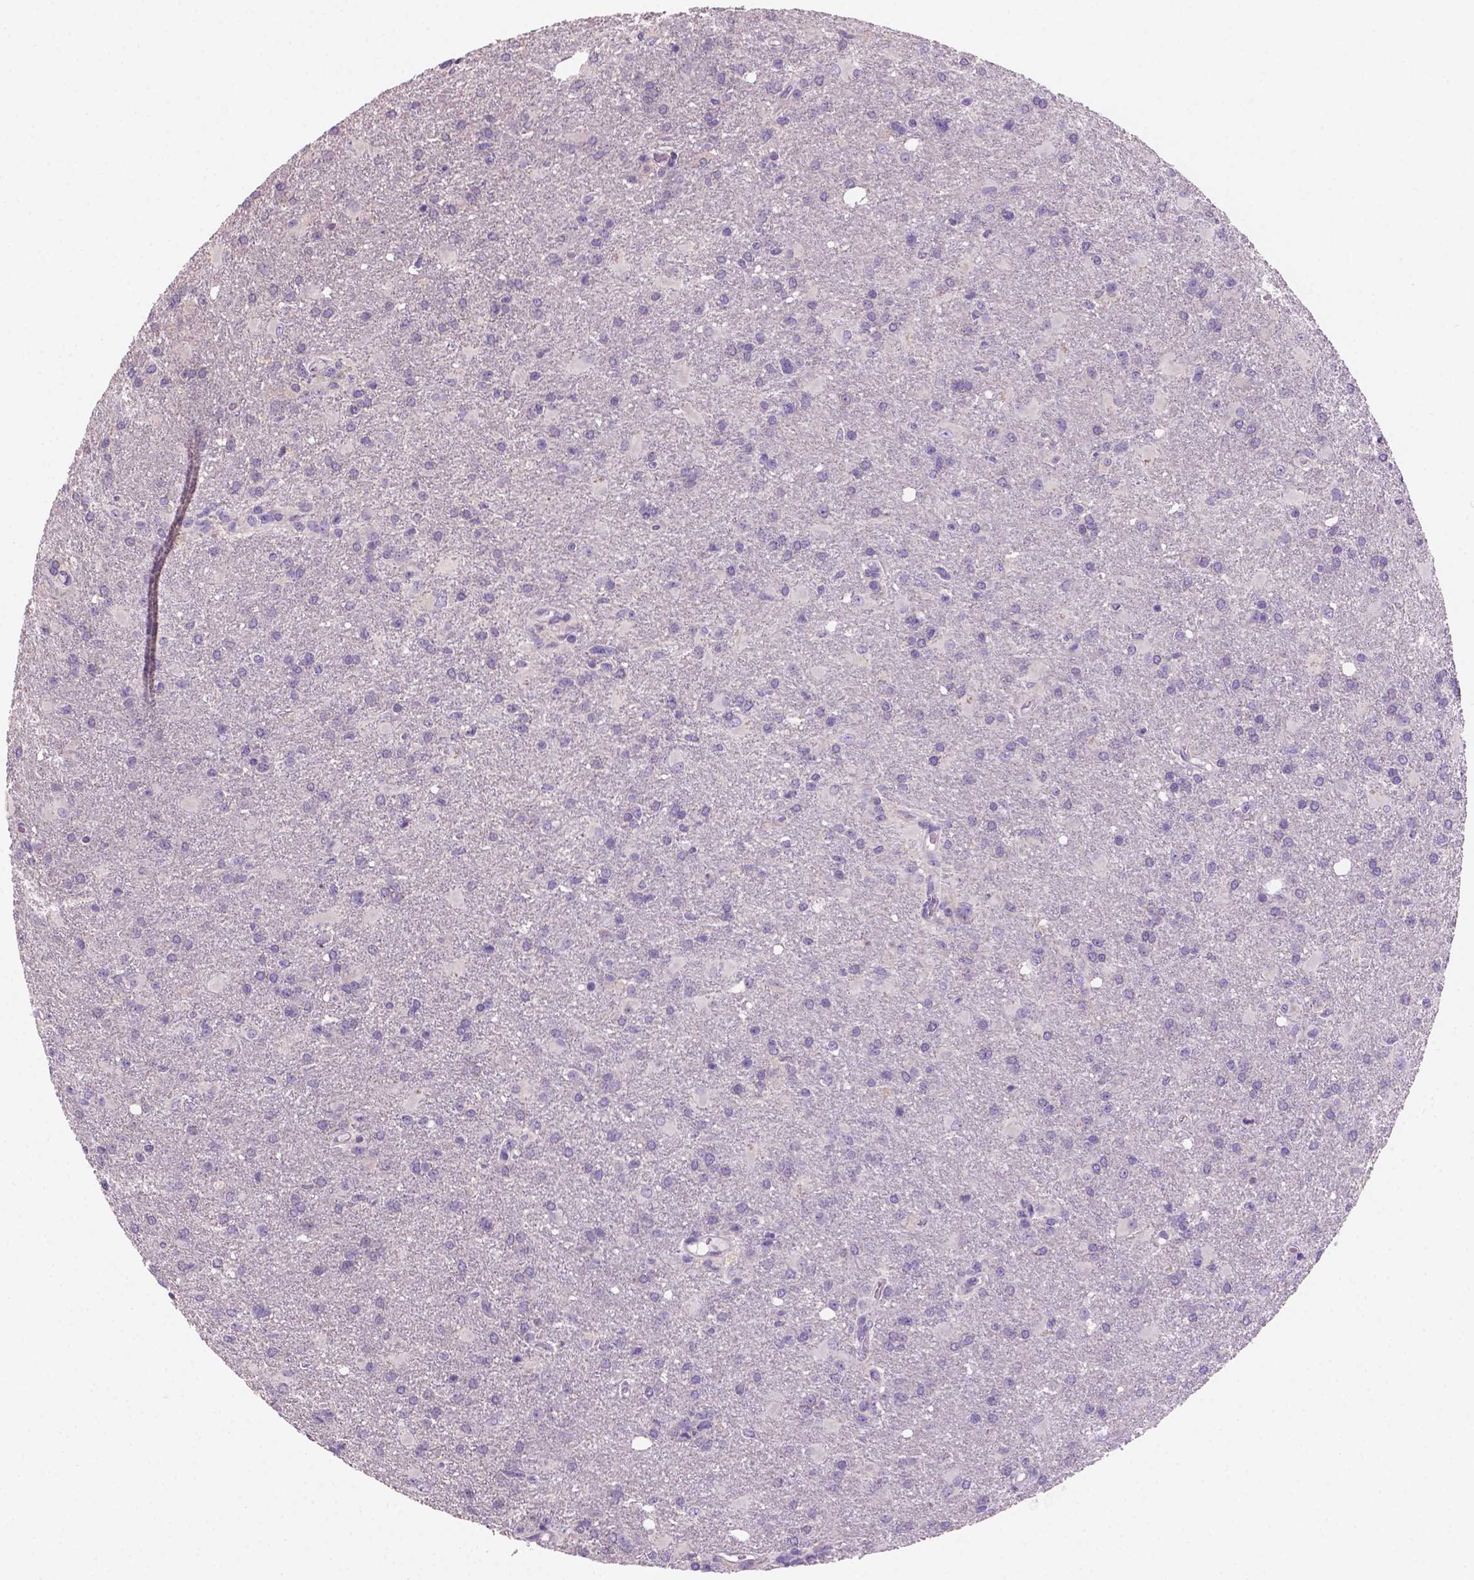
{"staining": {"intensity": "negative", "quantity": "none", "location": "none"}, "tissue": "glioma", "cell_type": "Tumor cells", "image_type": "cancer", "snomed": [{"axis": "morphology", "description": "Glioma, malignant, High grade"}, {"axis": "topography", "description": "Brain"}], "caption": "Immunohistochemistry of human glioma exhibits no staining in tumor cells.", "gene": "SBSN", "patient": {"sex": "male", "age": 68}}